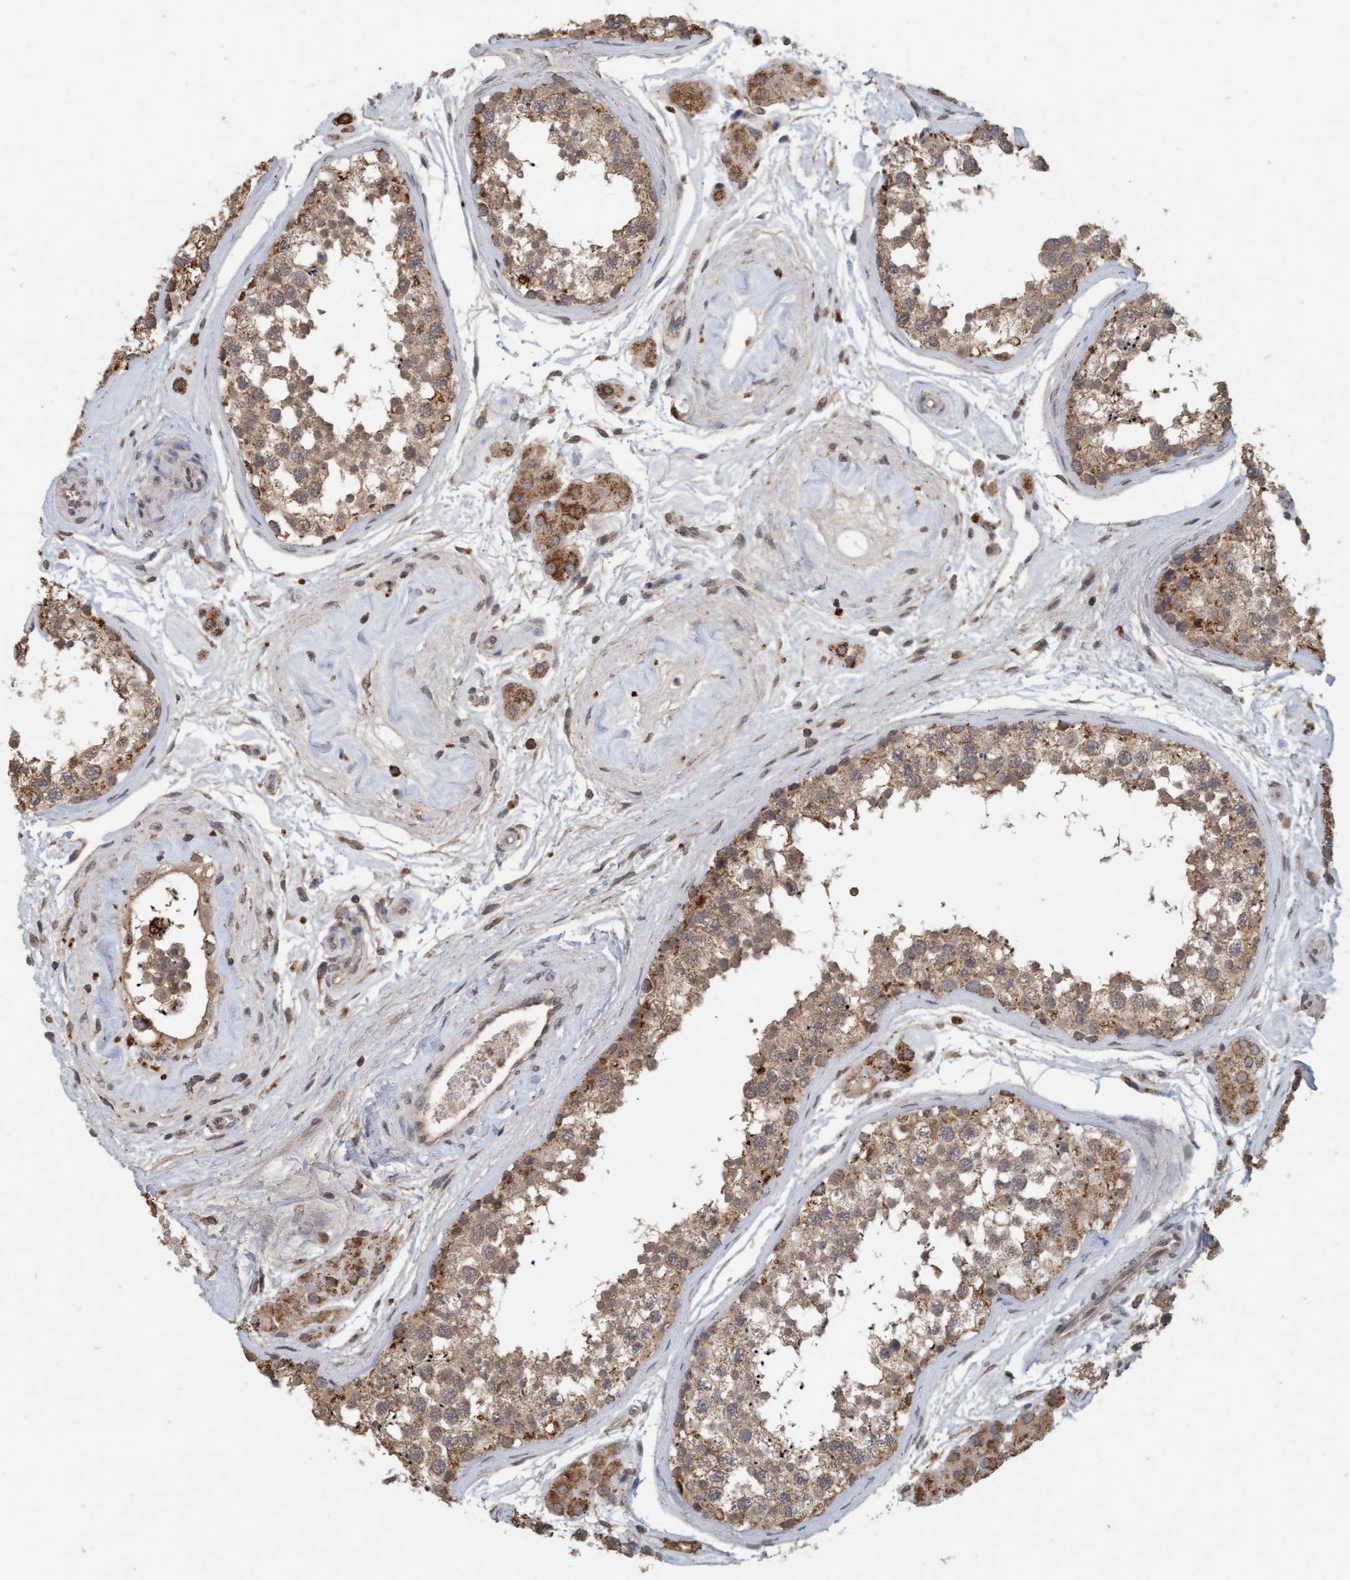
{"staining": {"intensity": "moderate", "quantity": ">75%", "location": "cytoplasmic/membranous"}, "tissue": "testis", "cell_type": "Cells in seminiferous ducts", "image_type": "normal", "snomed": [{"axis": "morphology", "description": "Normal tissue, NOS"}, {"axis": "topography", "description": "Testis"}], "caption": "Immunohistochemical staining of benign testis exhibits >75% levels of moderate cytoplasmic/membranous protein staining in approximately >75% of cells in seminiferous ducts. Ihc stains the protein in brown and the nuclei are stained blue.", "gene": "VSIG8", "patient": {"sex": "male", "age": 56}}